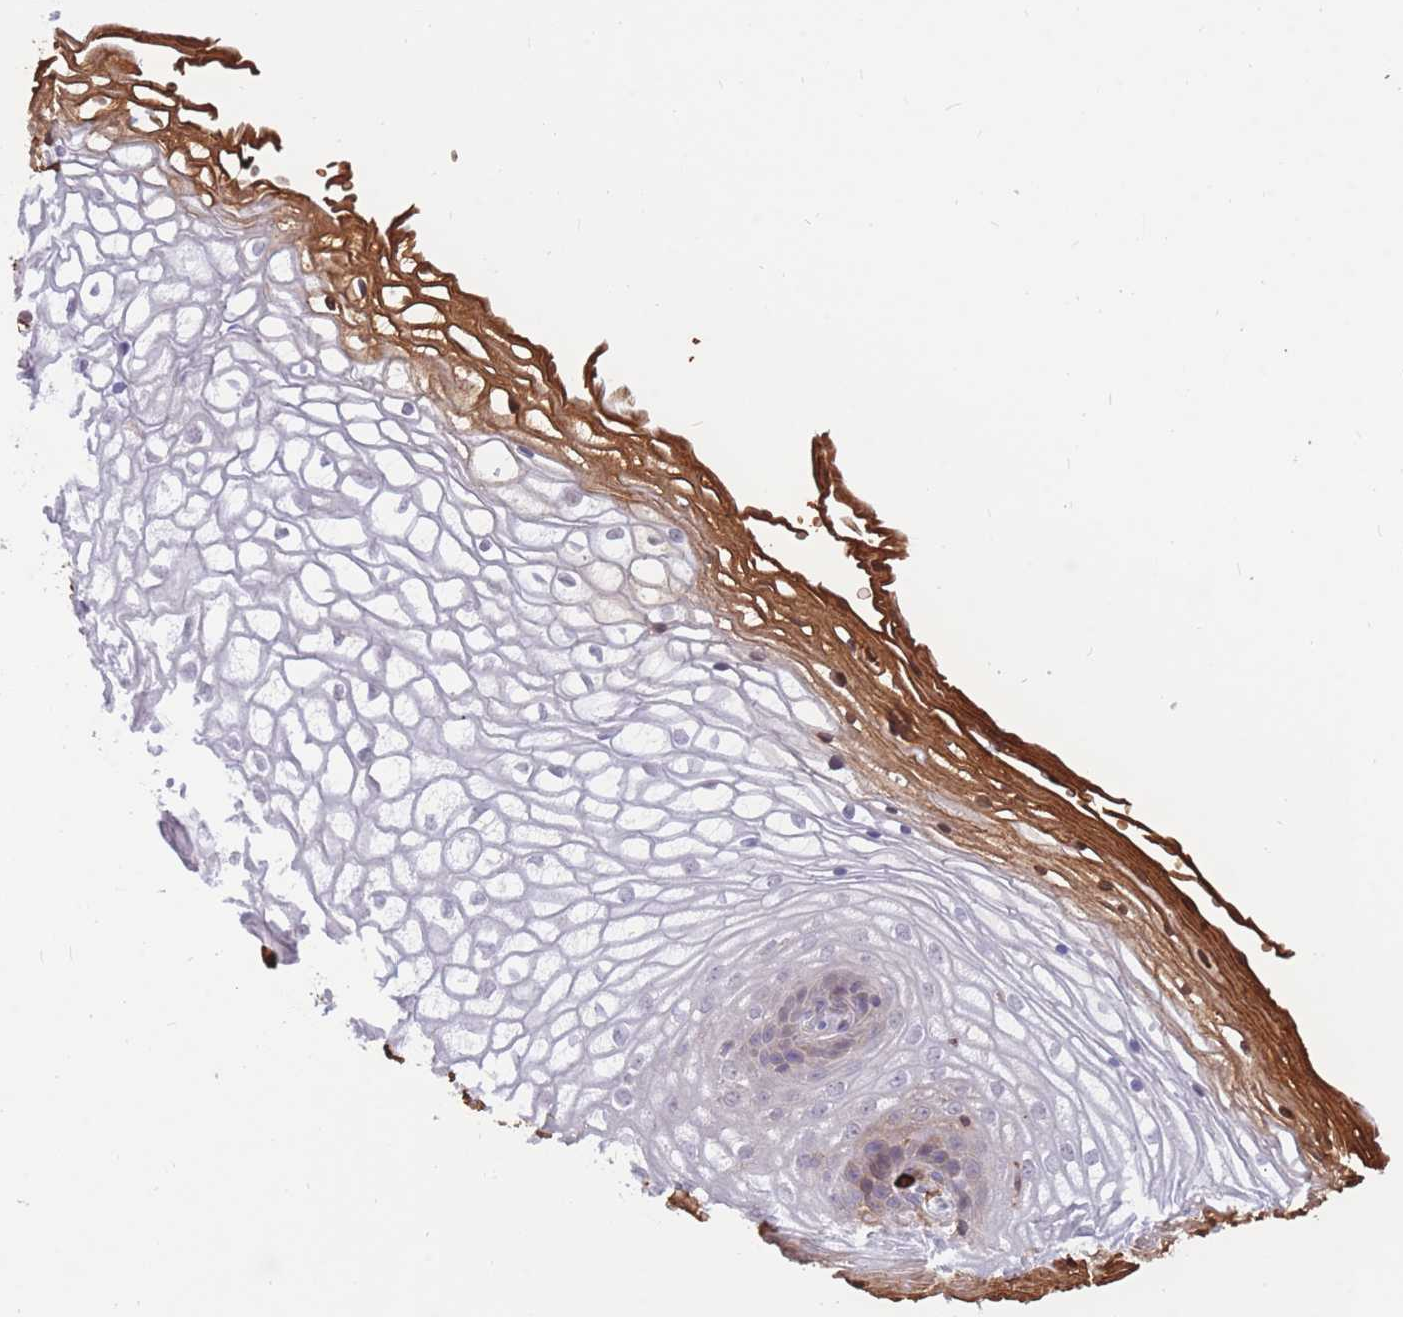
{"staining": {"intensity": "moderate", "quantity": "<25%", "location": "cytoplasmic/membranous"}, "tissue": "vagina", "cell_type": "Squamous epithelial cells", "image_type": "normal", "snomed": [{"axis": "morphology", "description": "Normal tissue, NOS"}, {"axis": "topography", "description": "Vagina"}], "caption": "This image reveals immunohistochemistry (IHC) staining of unremarkable vagina, with low moderate cytoplasmic/membranous staining in approximately <25% of squamous epithelial cells.", "gene": "ATP10D", "patient": {"sex": "female", "age": 34}}